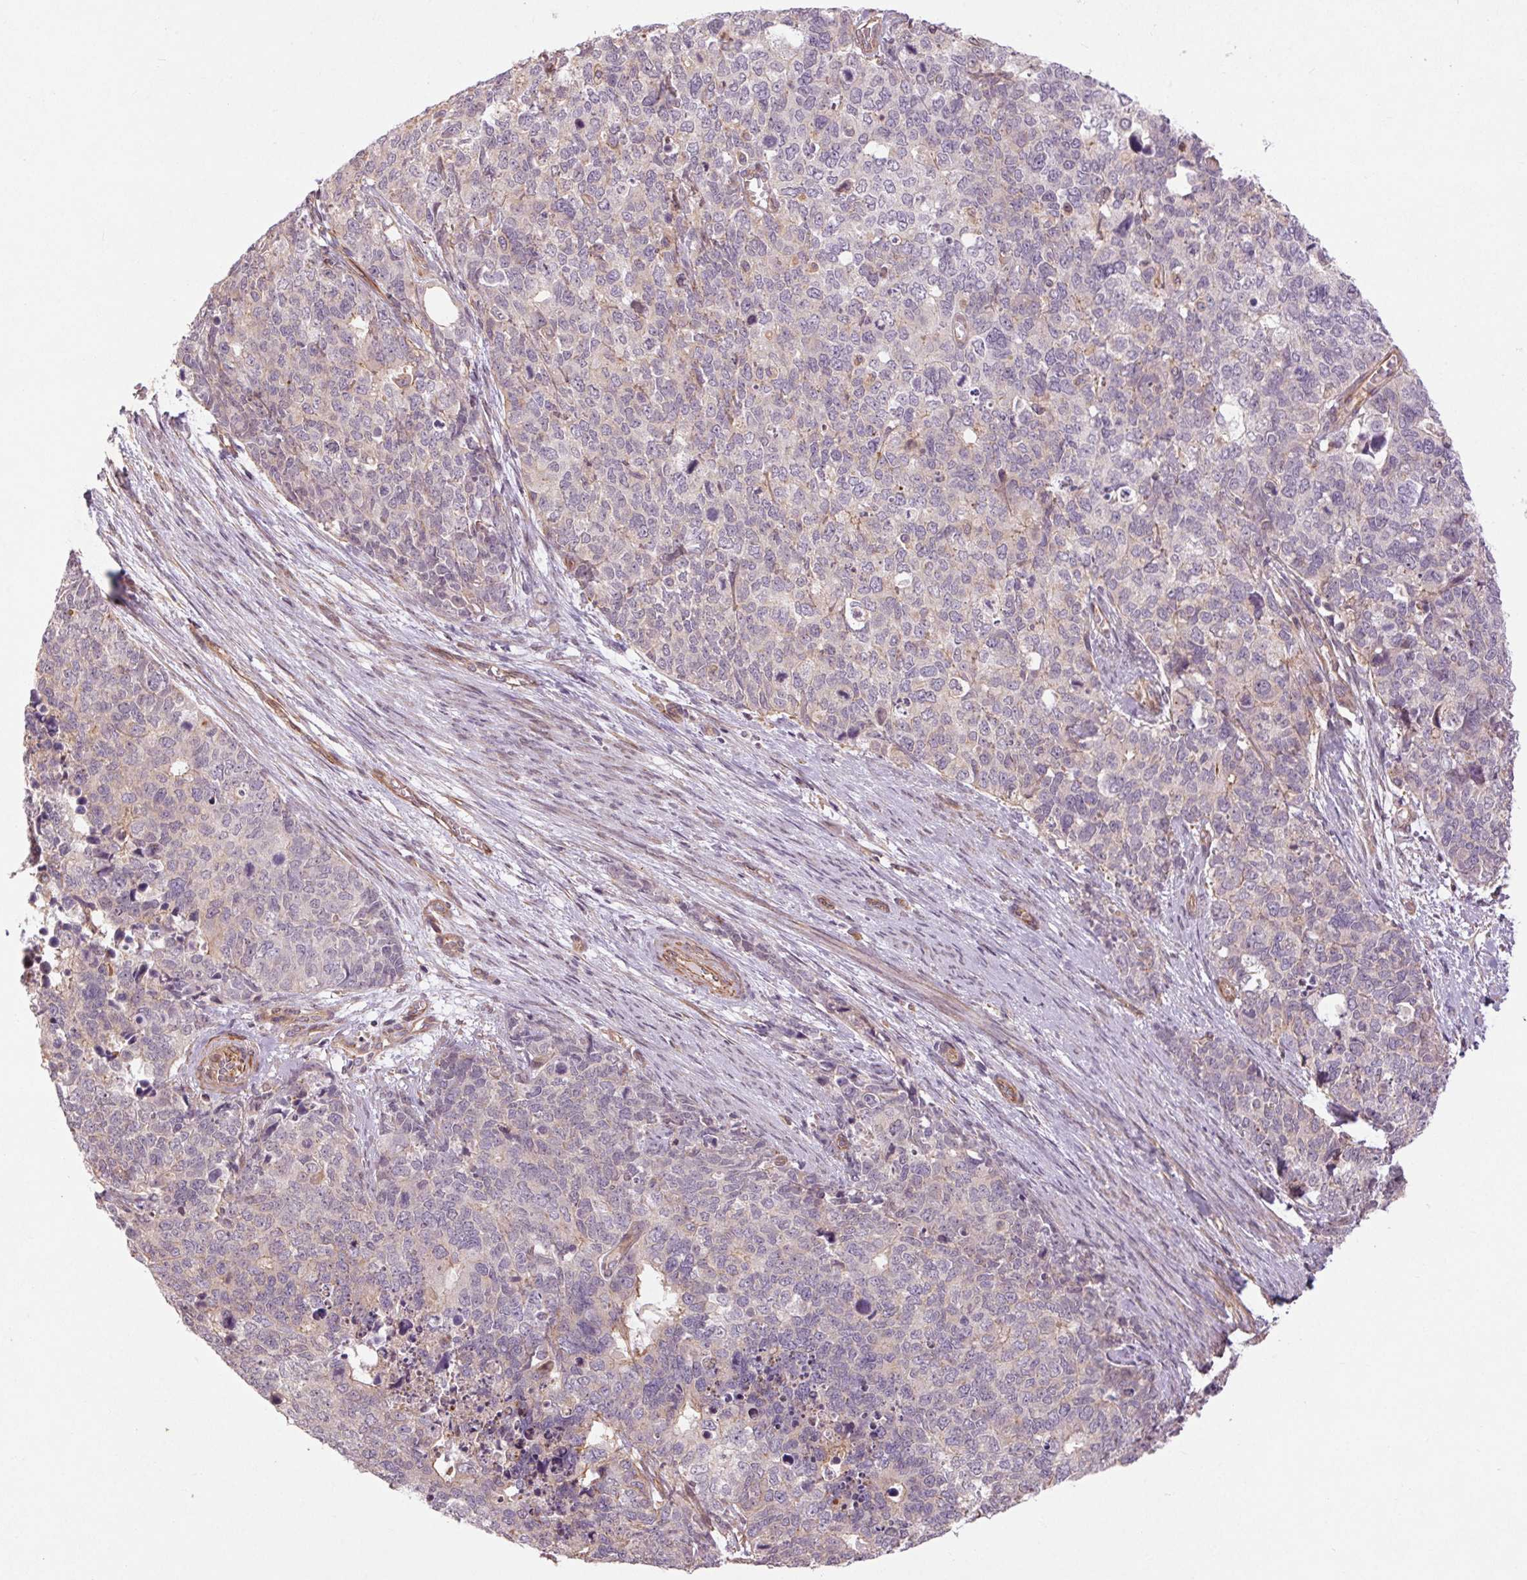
{"staining": {"intensity": "negative", "quantity": "none", "location": "none"}, "tissue": "cervical cancer", "cell_type": "Tumor cells", "image_type": "cancer", "snomed": [{"axis": "morphology", "description": "Squamous cell carcinoma, NOS"}, {"axis": "topography", "description": "Cervix"}], "caption": "Tumor cells are negative for brown protein staining in cervical cancer (squamous cell carcinoma). The staining was performed using DAB to visualize the protein expression in brown, while the nuclei were stained in blue with hematoxylin (Magnification: 20x).", "gene": "CCSER1", "patient": {"sex": "female", "age": 63}}